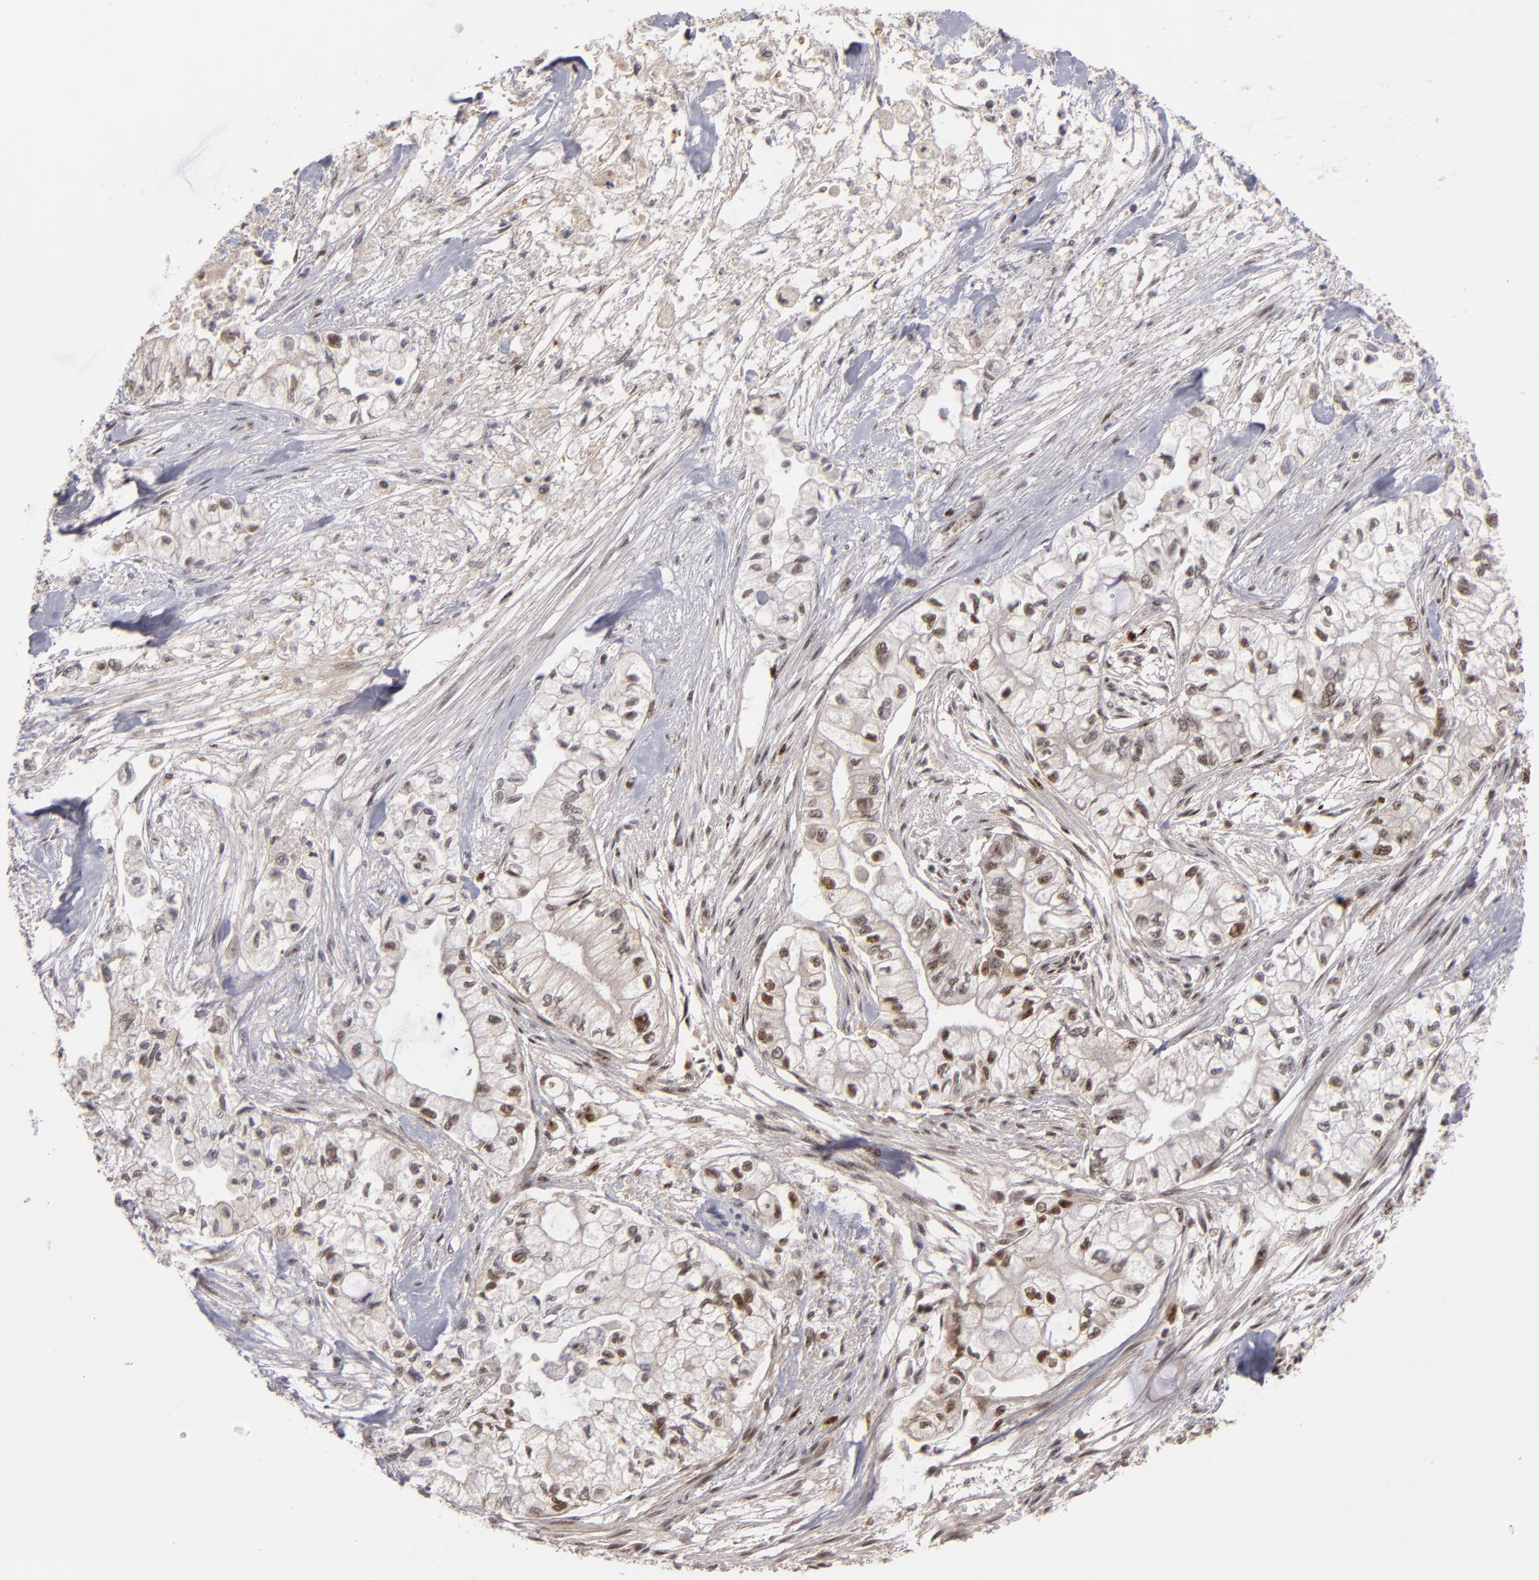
{"staining": {"intensity": "weak", "quantity": "<25%", "location": "nuclear"}, "tissue": "pancreatic cancer", "cell_type": "Tumor cells", "image_type": "cancer", "snomed": [{"axis": "morphology", "description": "Adenocarcinoma, NOS"}, {"axis": "topography", "description": "Pancreas"}], "caption": "The micrograph demonstrates no staining of tumor cells in adenocarcinoma (pancreatic). (DAB immunohistochemistry (IHC), high magnification).", "gene": "ZNF234", "patient": {"sex": "male", "age": 79}}